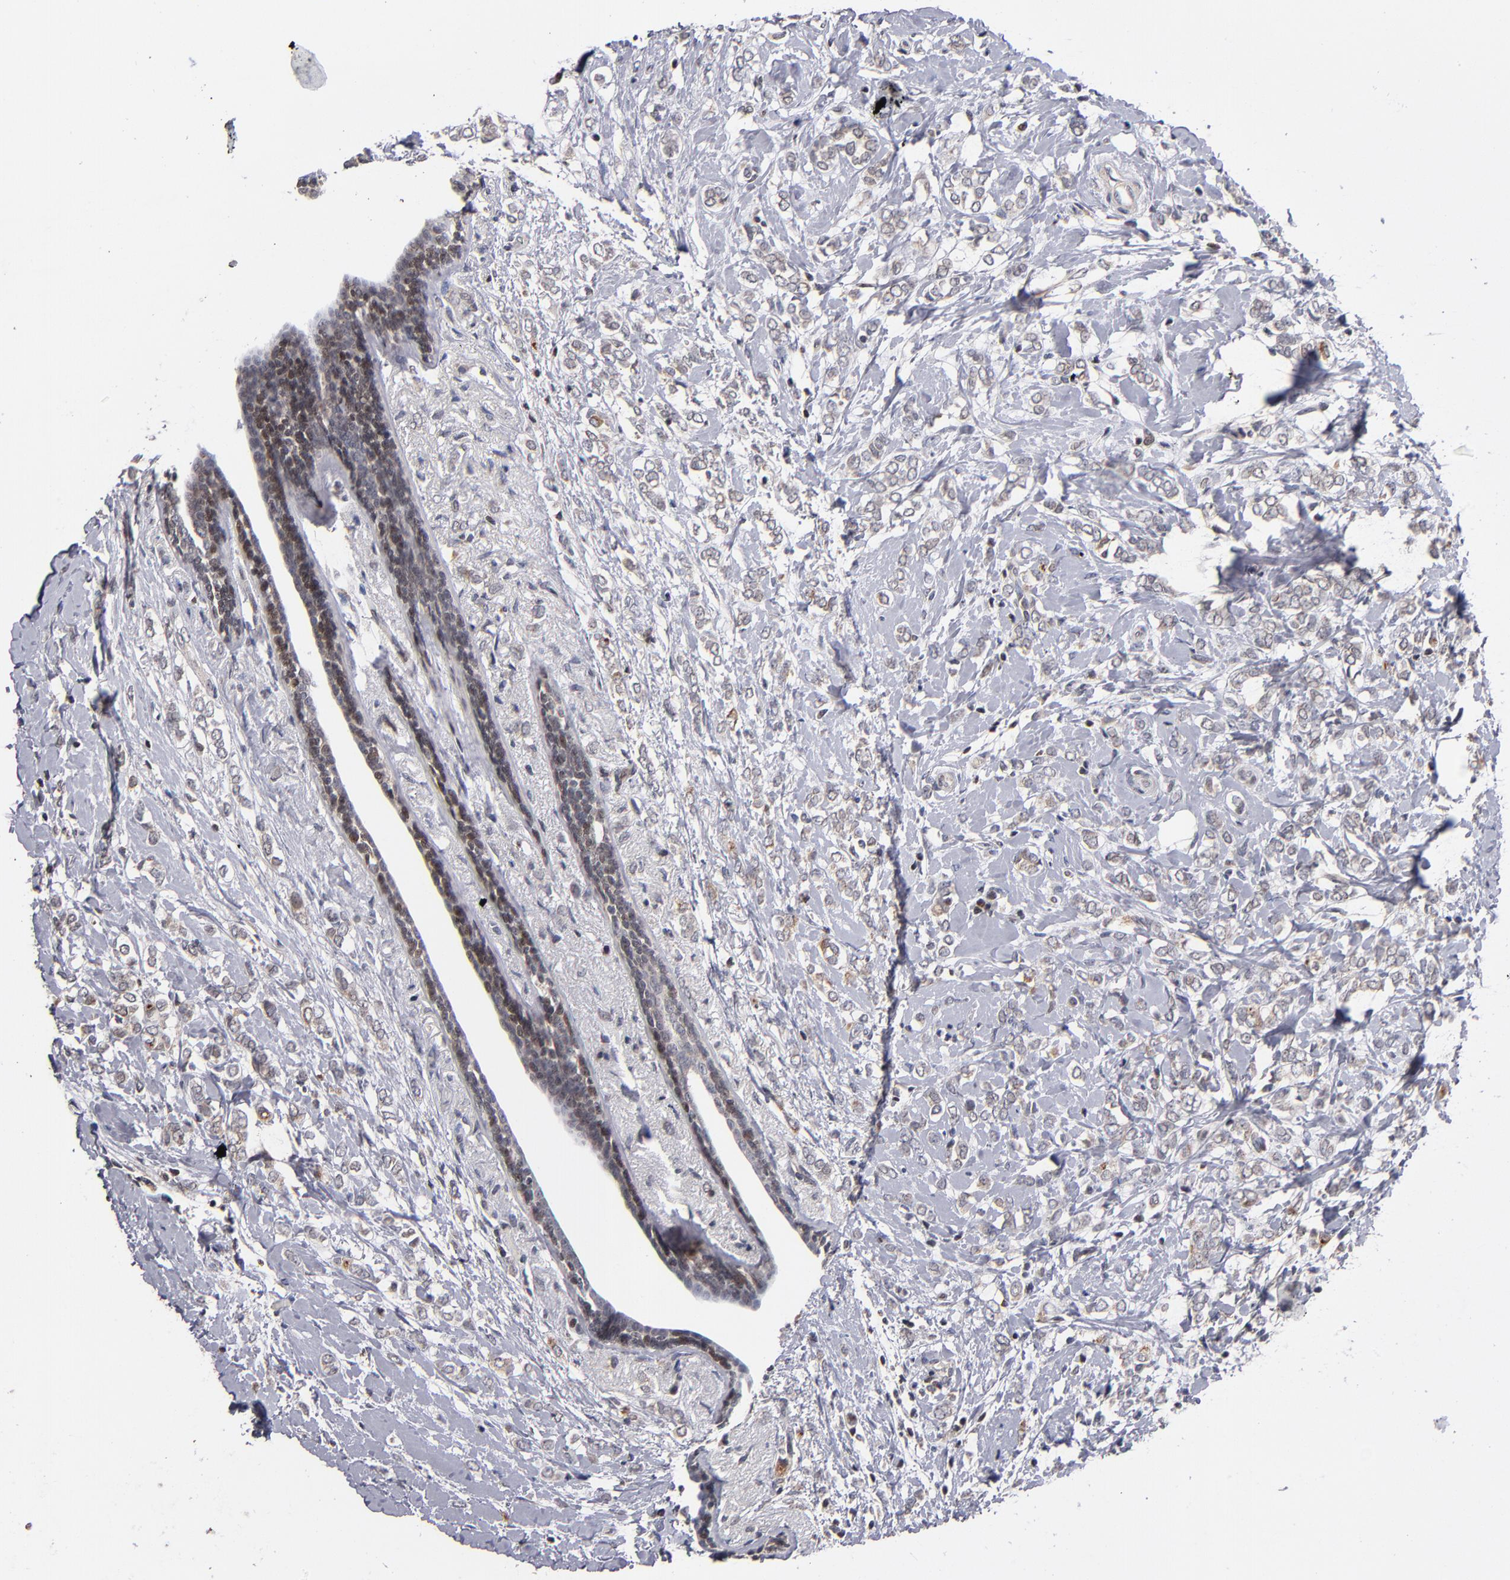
{"staining": {"intensity": "weak", "quantity": "<25%", "location": "cytoplasmic/membranous"}, "tissue": "breast cancer", "cell_type": "Tumor cells", "image_type": "cancer", "snomed": [{"axis": "morphology", "description": "Normal tissue, NOS"}, {"axis": "morphology", "description": "Lobular carcinoma"}, {"axis": "topography", "description": "Breast"}], "caption": "A histopathology image of breast cancer stained for a protein shows no brown staining in tumor cells.", "gene": "ODF2", "patient": {"sex": "female", "age": 47}}